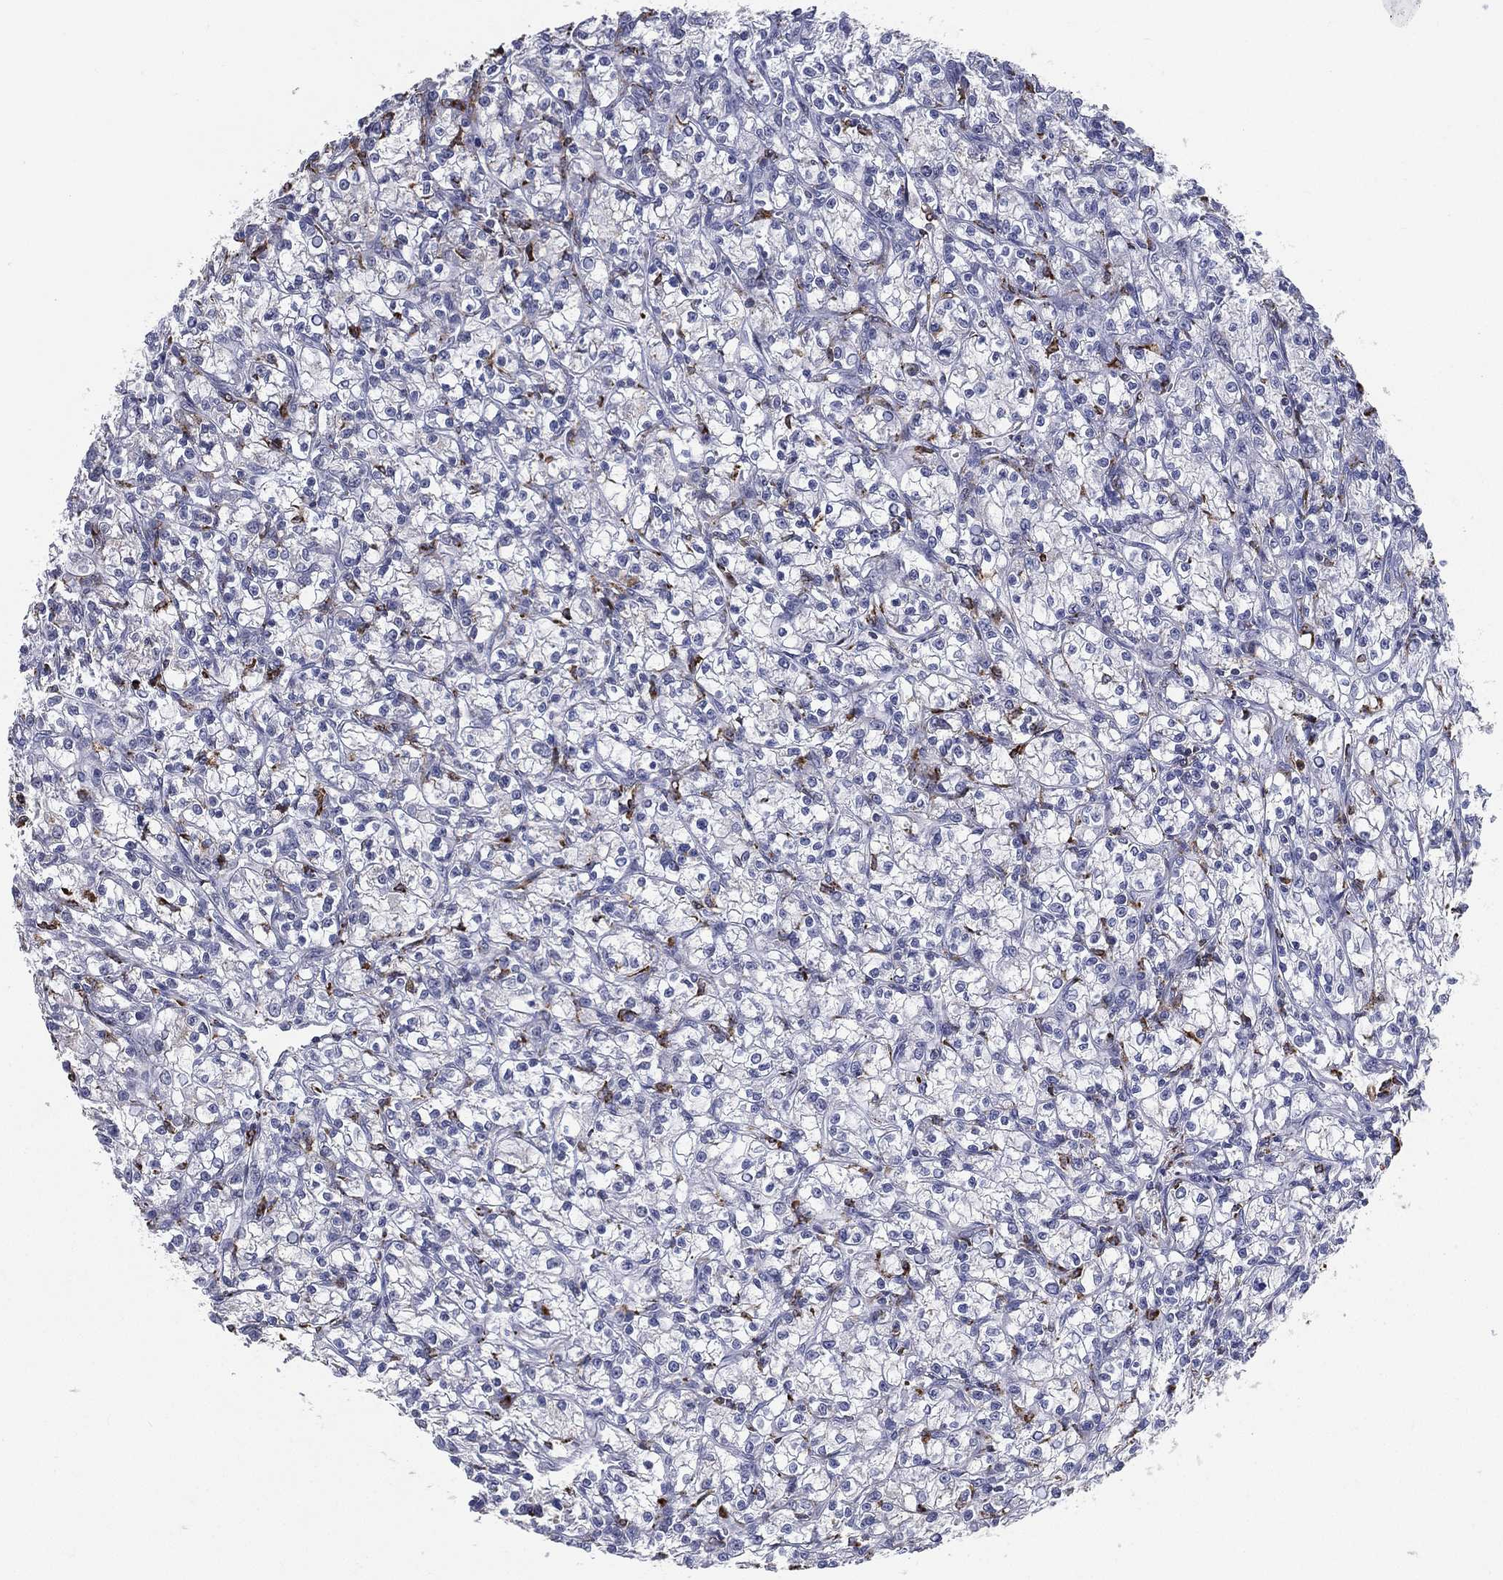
{"staining": {"intensity": "negative", "quantity": "none", "location": "none"}, "tissue": "renal cancer", "cell_type": "Tumor cells", "image_type": "cancer", "snomed": [{"axis": "morphology", "description": "Adenocarcinoma, NOS"}, {"axis": "topography", "description": "Kidney"}], "caption": "The photomicrograph exhibits no significant expression in tumor cells of adenocarcinoma (renal).", "gene": "EVI2B", "patient": {"sex": "female", "age": 59}}